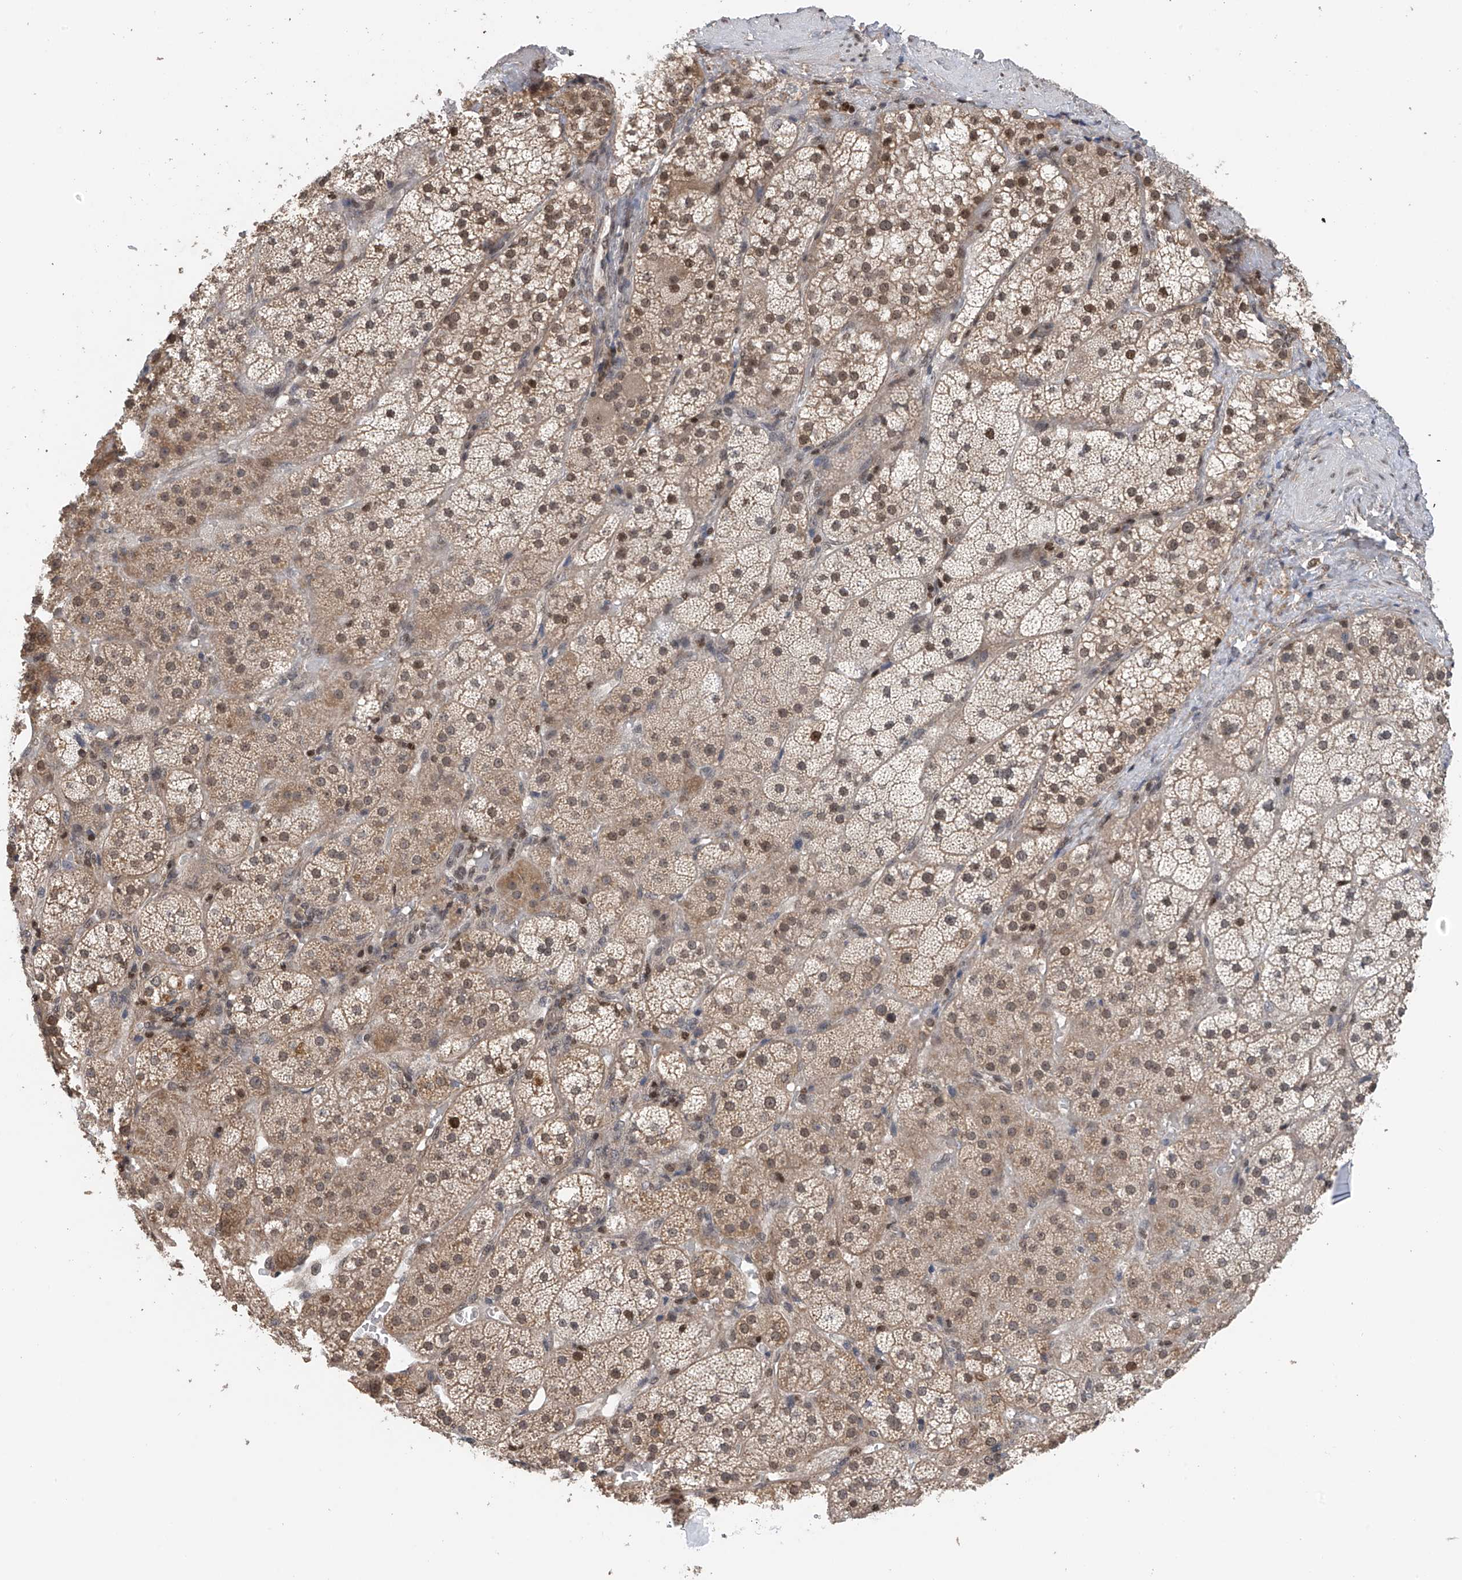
{"staining": {"intensity": "moderate", "quantity": ">75%", "location": "cytoplasmic/membranous,nuclear"}, "tissue": "adrenal gland", "cell_type": "Glandular cells", "image_type": "normal", "snomed": [{"axis": "morphology", "description": "Normal tissue, NOS"}, {"axis": "topography", "description": "Adrenal gland"}], "caption": "Immunohistochemistry (IHC) histopathology image of benign human adrenal gland stained for a protein (brown), which displays medium levels of moderate cytoplasmic/membranous,nuclear staining in approximately >75% of glandular cells.", "gene": "DNAJC9", "patient": {"sex": "male", "age": 57}}